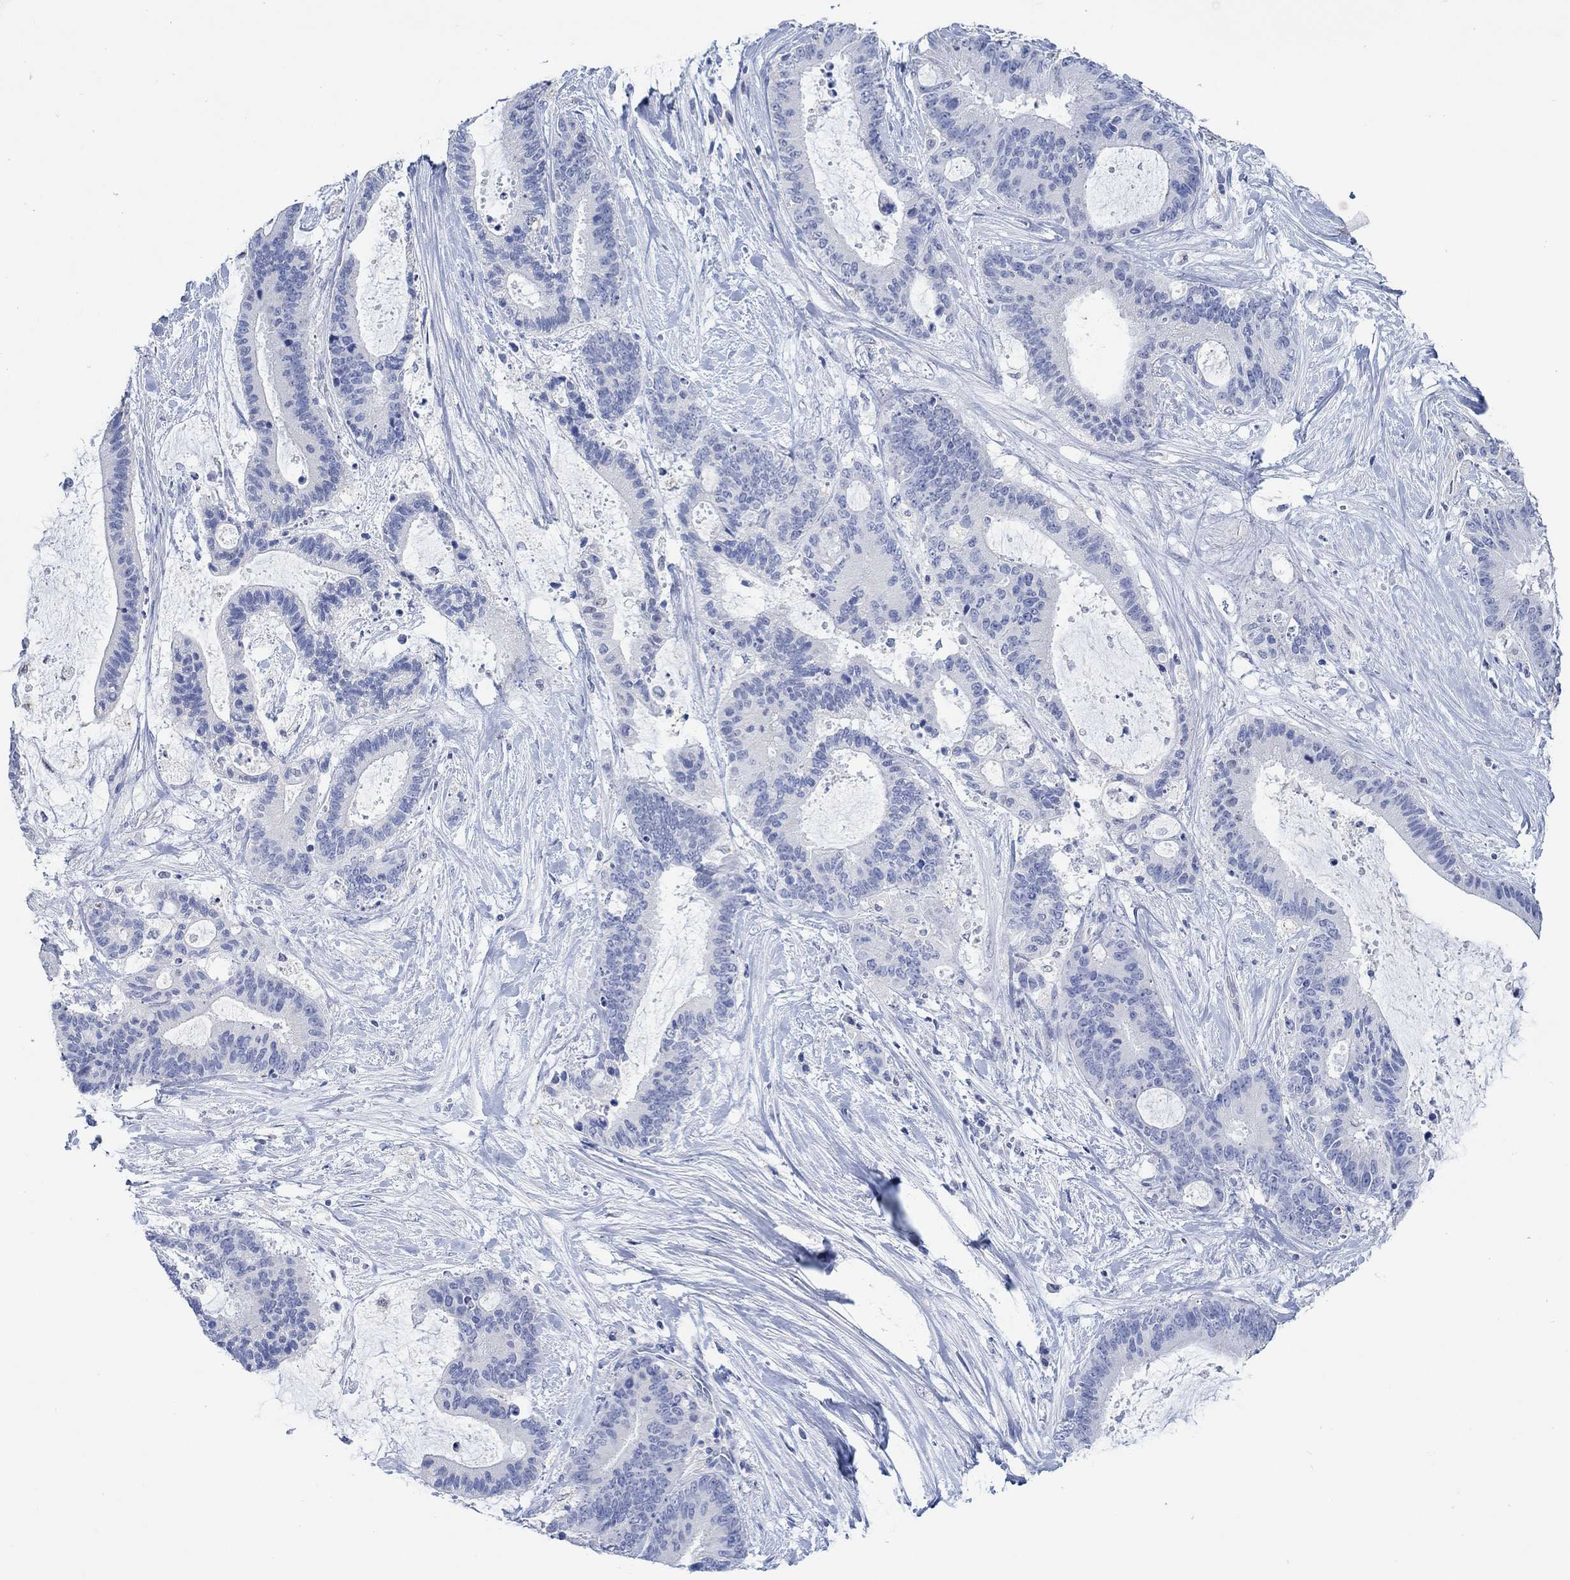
{"staining": {"intensity": "negative", "quantity": "none", "location": "none"}, "tissue": "liver cancer", "cell_type": "Tumor cells", "image_type": "cancer", "snomed": [{"axis": "morphology", "description": "Cholangiocarcinoma"}, {"axis": "topography", "description": "Liver"}], "caption": "Image shows no significant protein expression in tumor cells of liver cancer (cholangiocarcinoma).", "gene": "PPP1R17", "patient": {"sex": "female", "age": 73}}